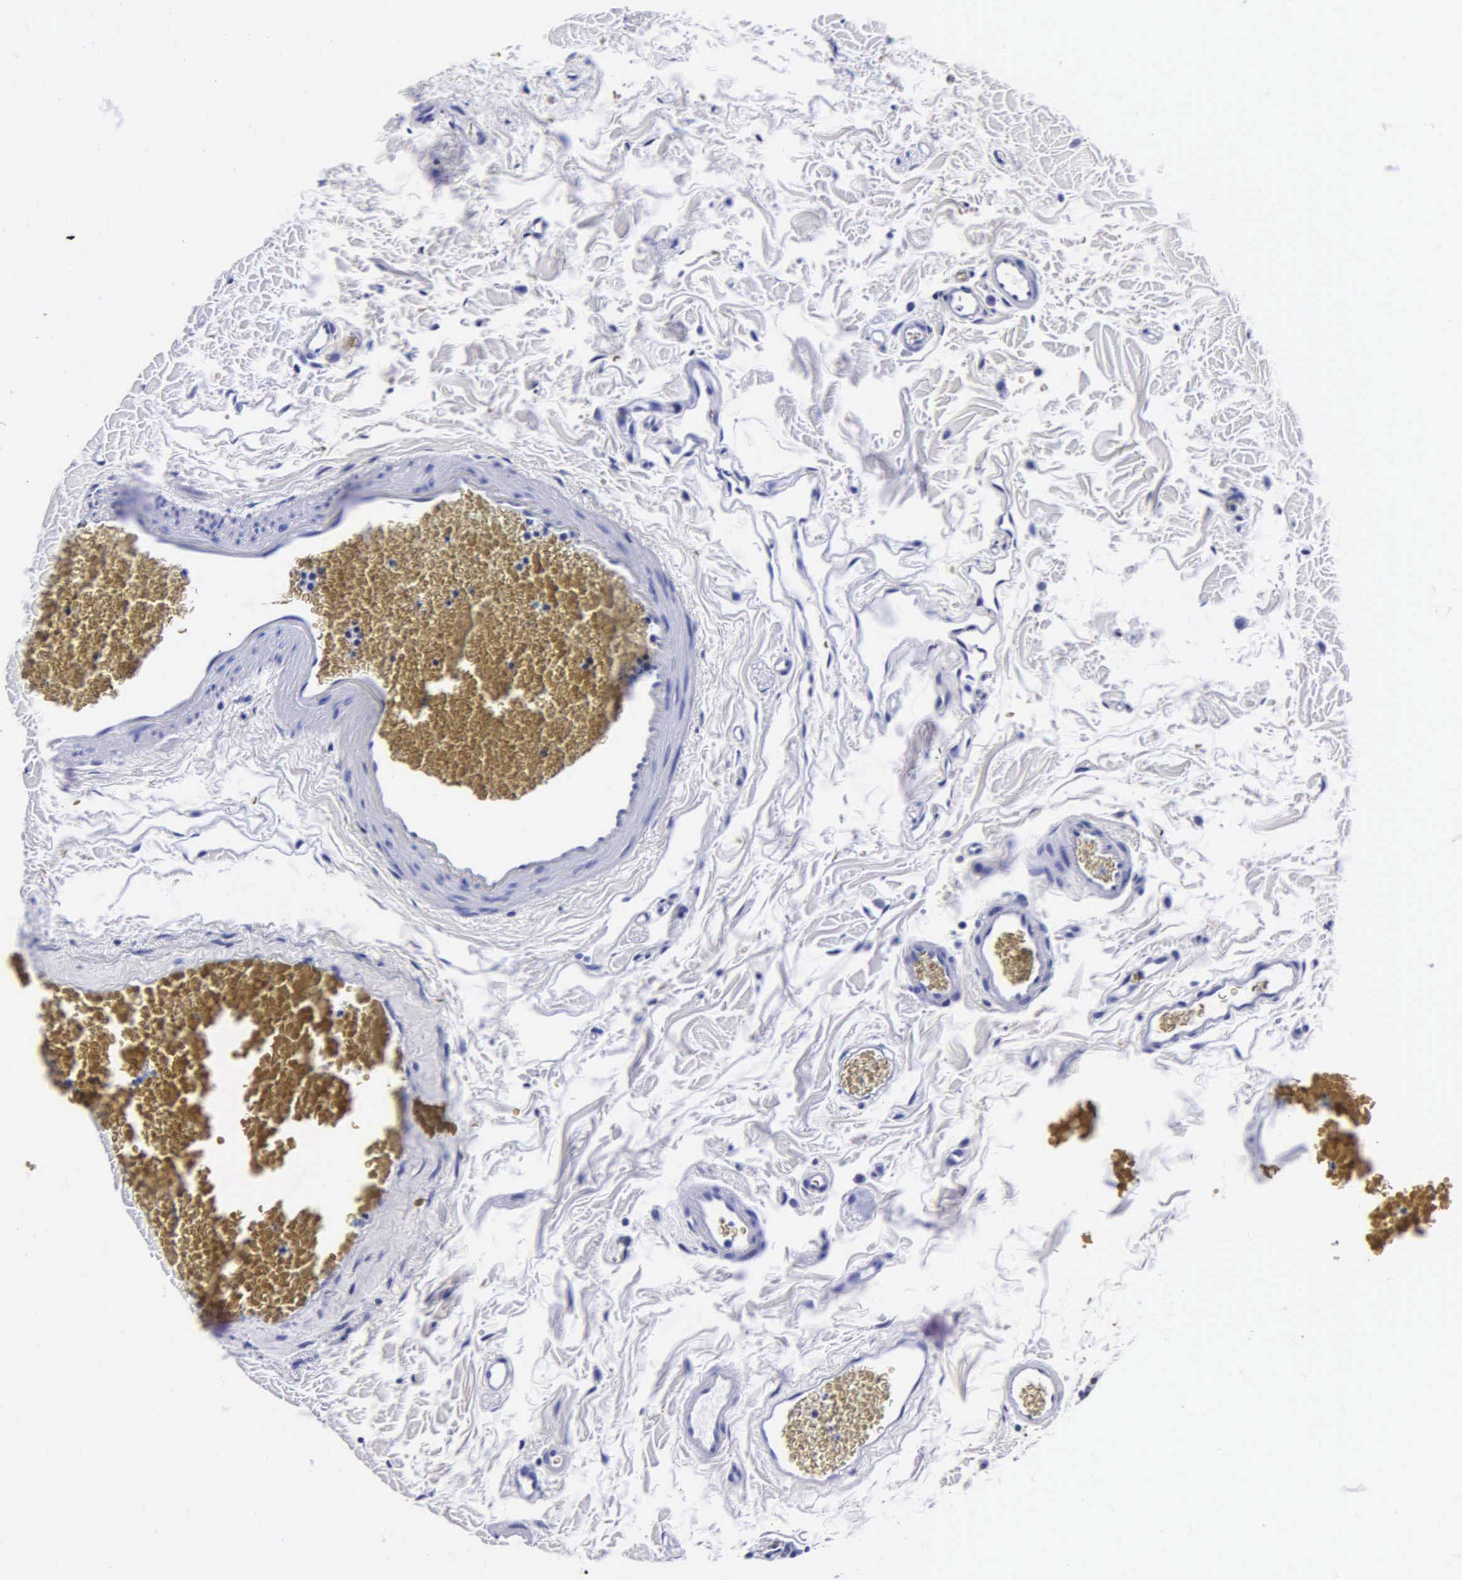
{"staining": {"intensity": "weak", "quantity": "<25%", "location": "cytoplasmic/membranous"}, "tissue": "duodenum", "cell_type": "Glandular cells", "image_type": "normal", "snomed": [{"axis": "morphology", "description": "Normal tissue, NOS"}, {"axis": "topography", "description": "Duodenum"}], "caption": "The photomicrograph exhibits no staining of glandular cells in normal duodenum.", "gene": "MB", "patient": {"sex": "male", "age": 70}}